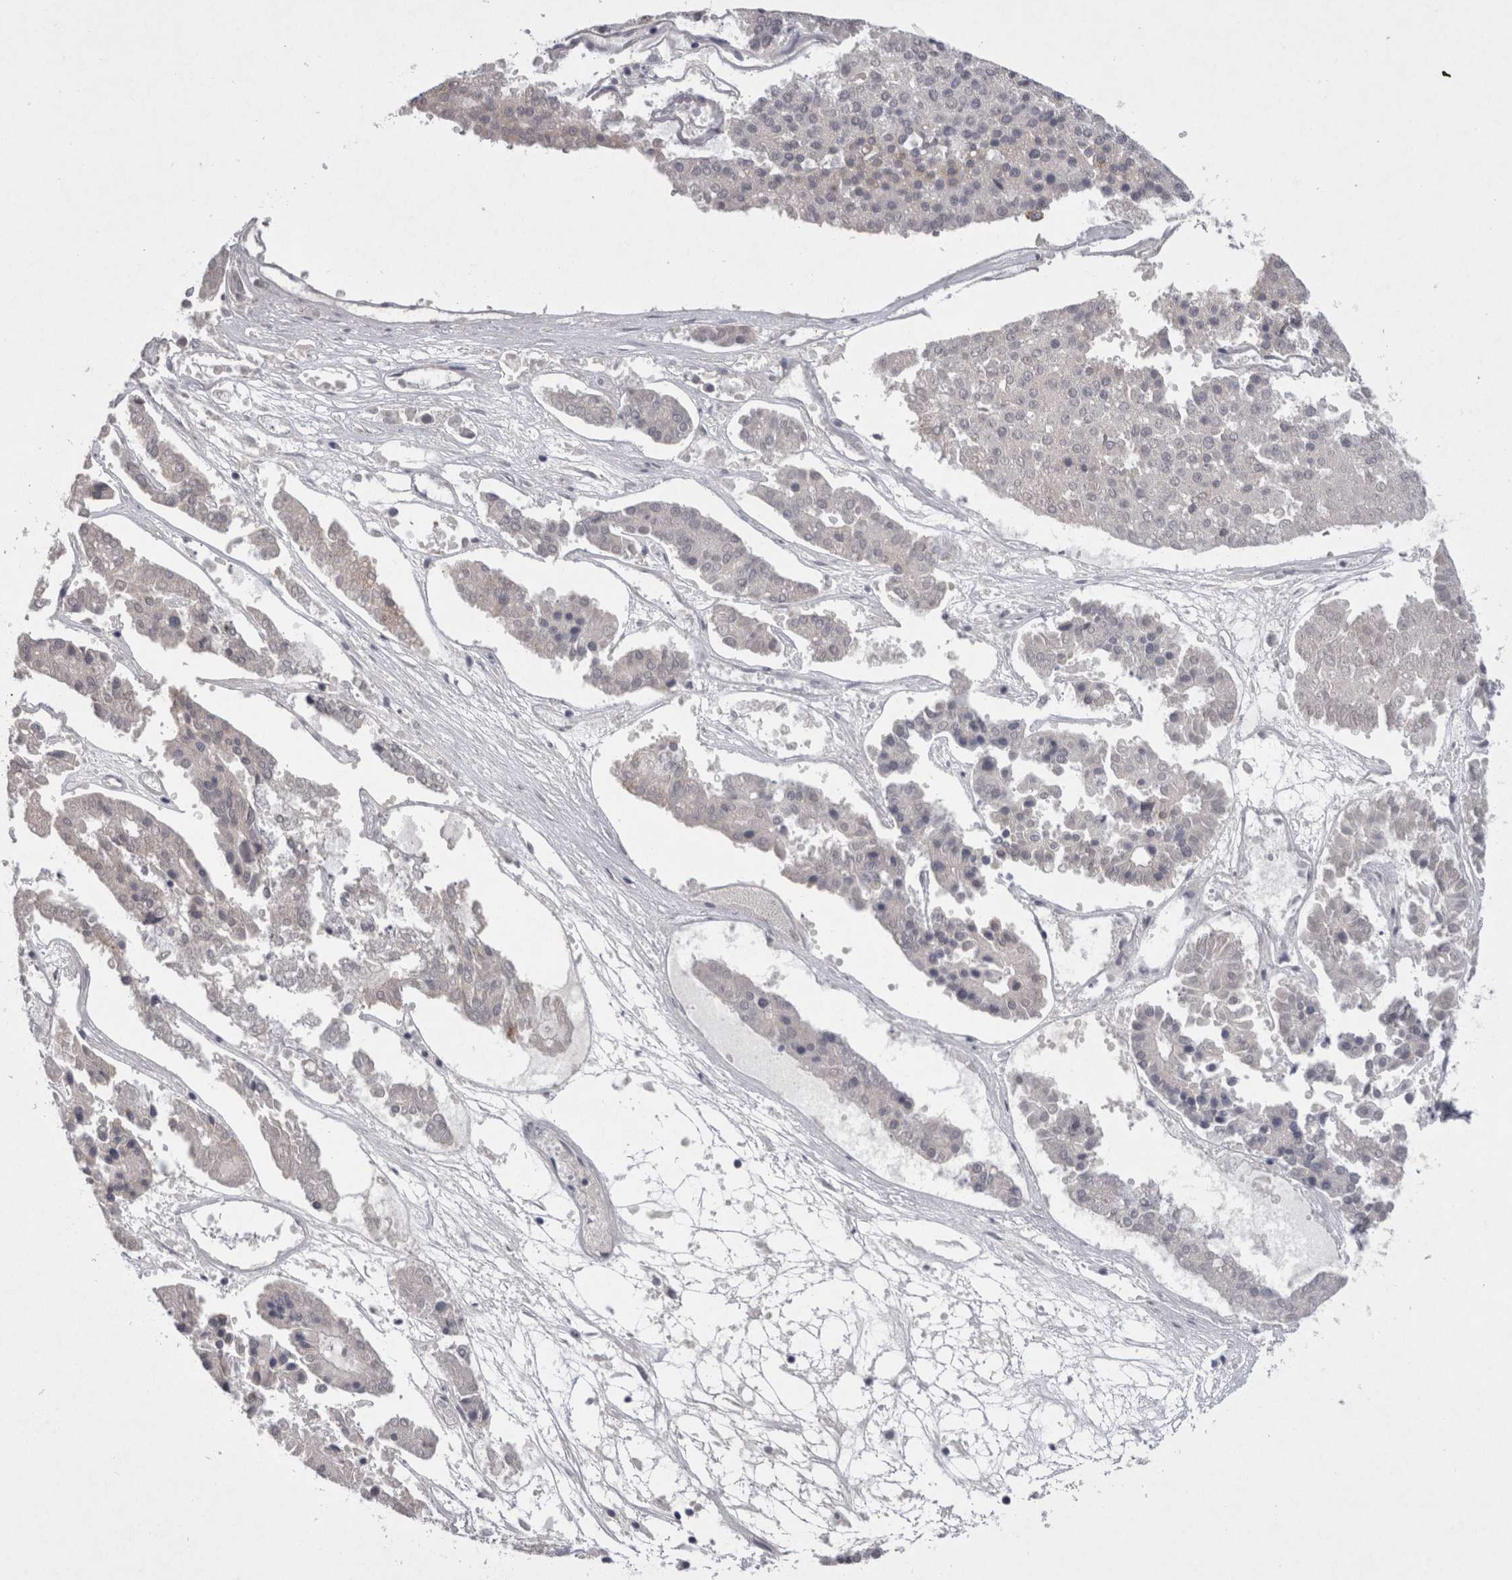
{"staining": {"intensity": "negative", "quantity": "none", "location": "none"}, "tissue": "pancreatic cancer", "cell_type": "Tumor cells", "image_type": "cancer", "snomed": [{"axis": "morphology", "description": "Adenocarcinoma, NOS"}, {"axis": "topography", "description": "Pancreas"}], "caption": "The photomicrograph displays no significant staining in tumor cells of pancreatic adenocarcinoma.", "gene": "LRRC40", "patient": {"sex": "male", "age": 50}}